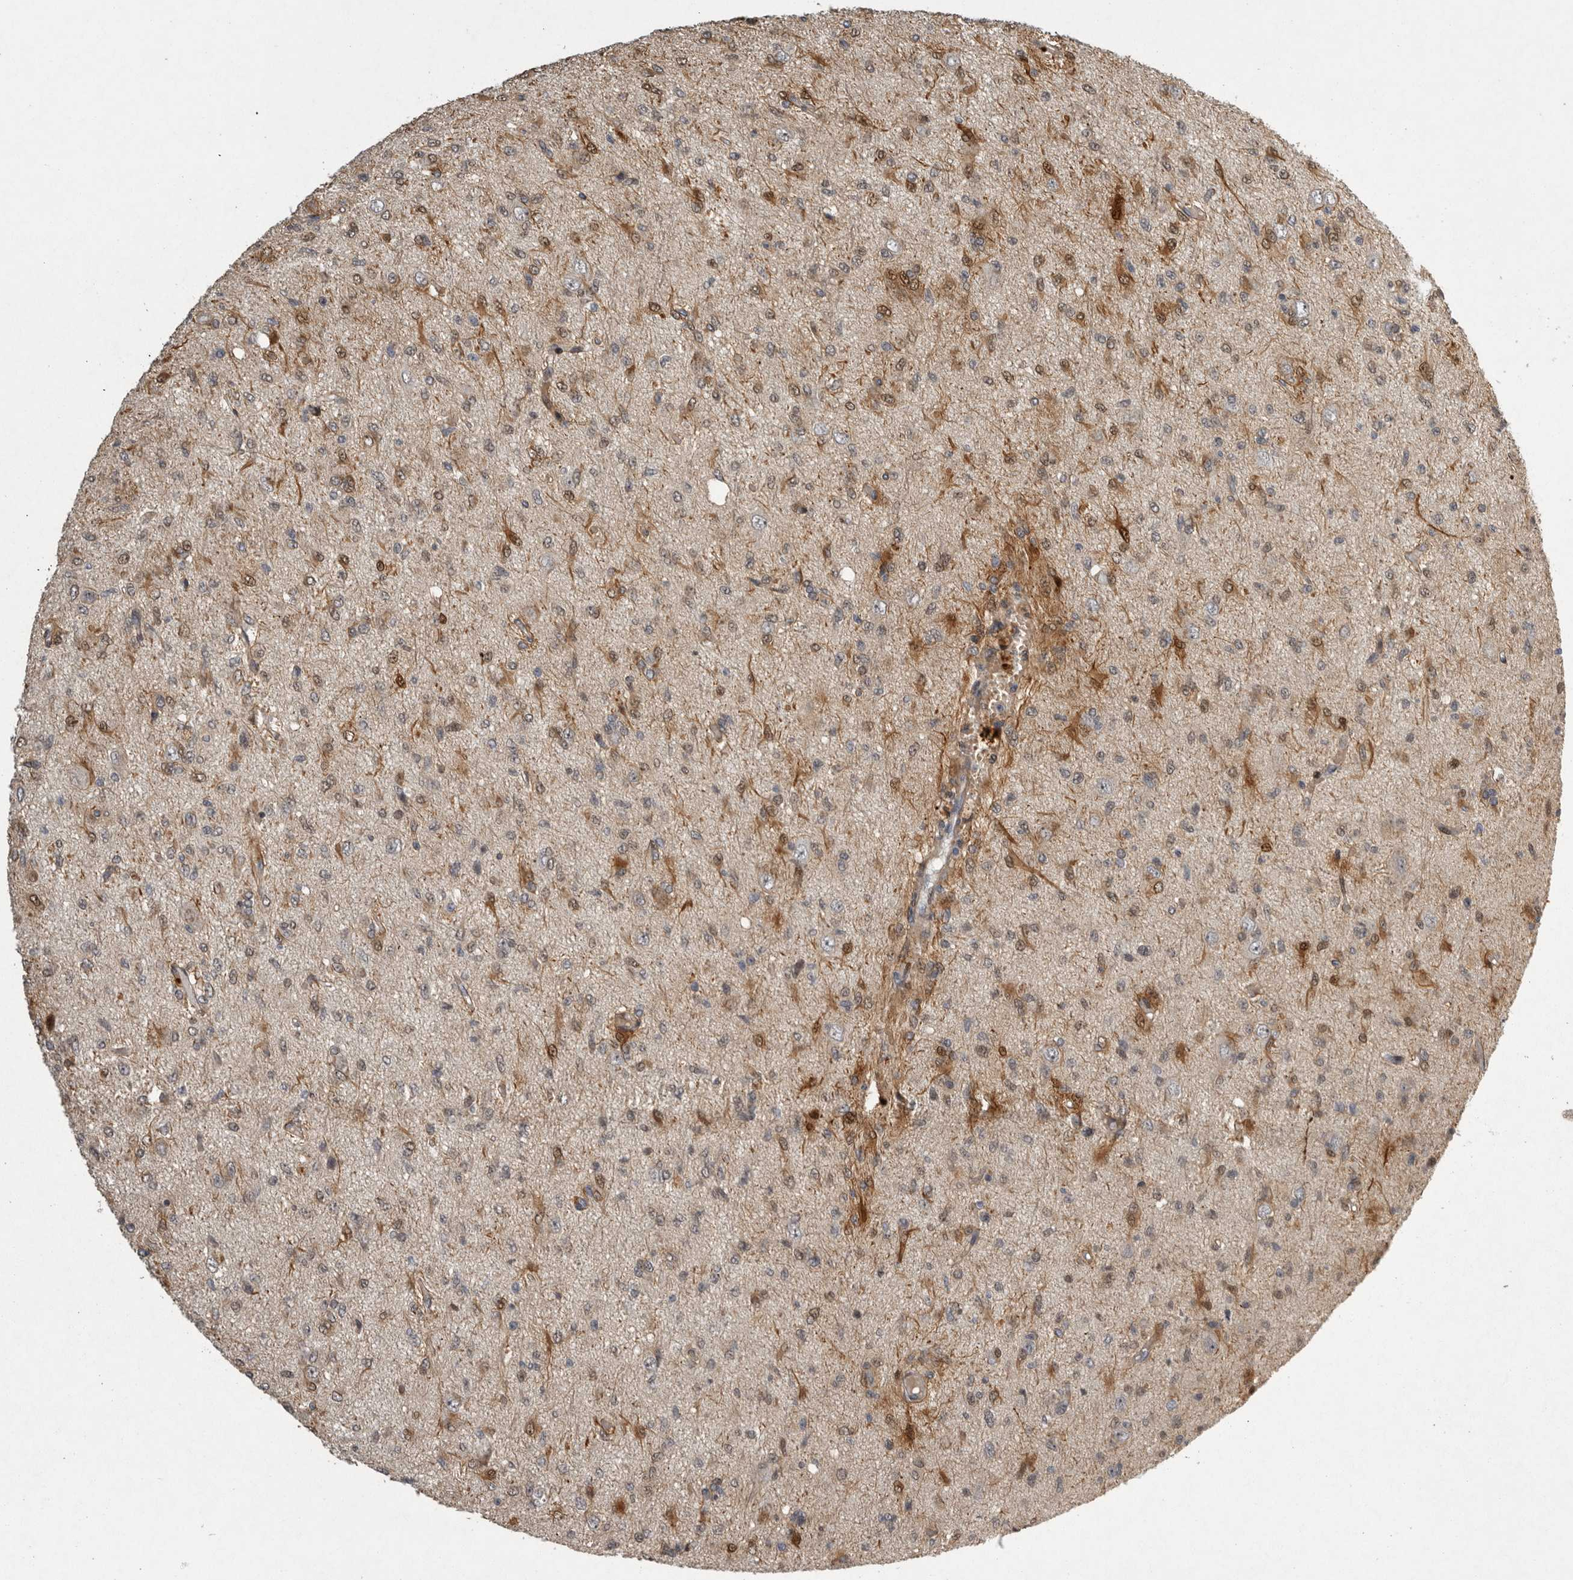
{"staining": {"intensity": "moderate", "quantity": ">75%", "location": "cytoplasmic/membranous,nuclear"}, "tissue": "glioma", "cell_type": "Tumor cells", "image_type": "cancer", "snomed": [{"axis": "morphology", "description": "Glioma, malignant, High grade"}, {"axis": "topography", "description": "Brain"}], "caption": "Immunohistochemical staining of human glioma reveals moderate cytoplasmic/membranous and nuclear protein expression in approximately >75% of tumor cells.", "gene": "MPDZ", "patient": {"sex": "female", "age": 59}}